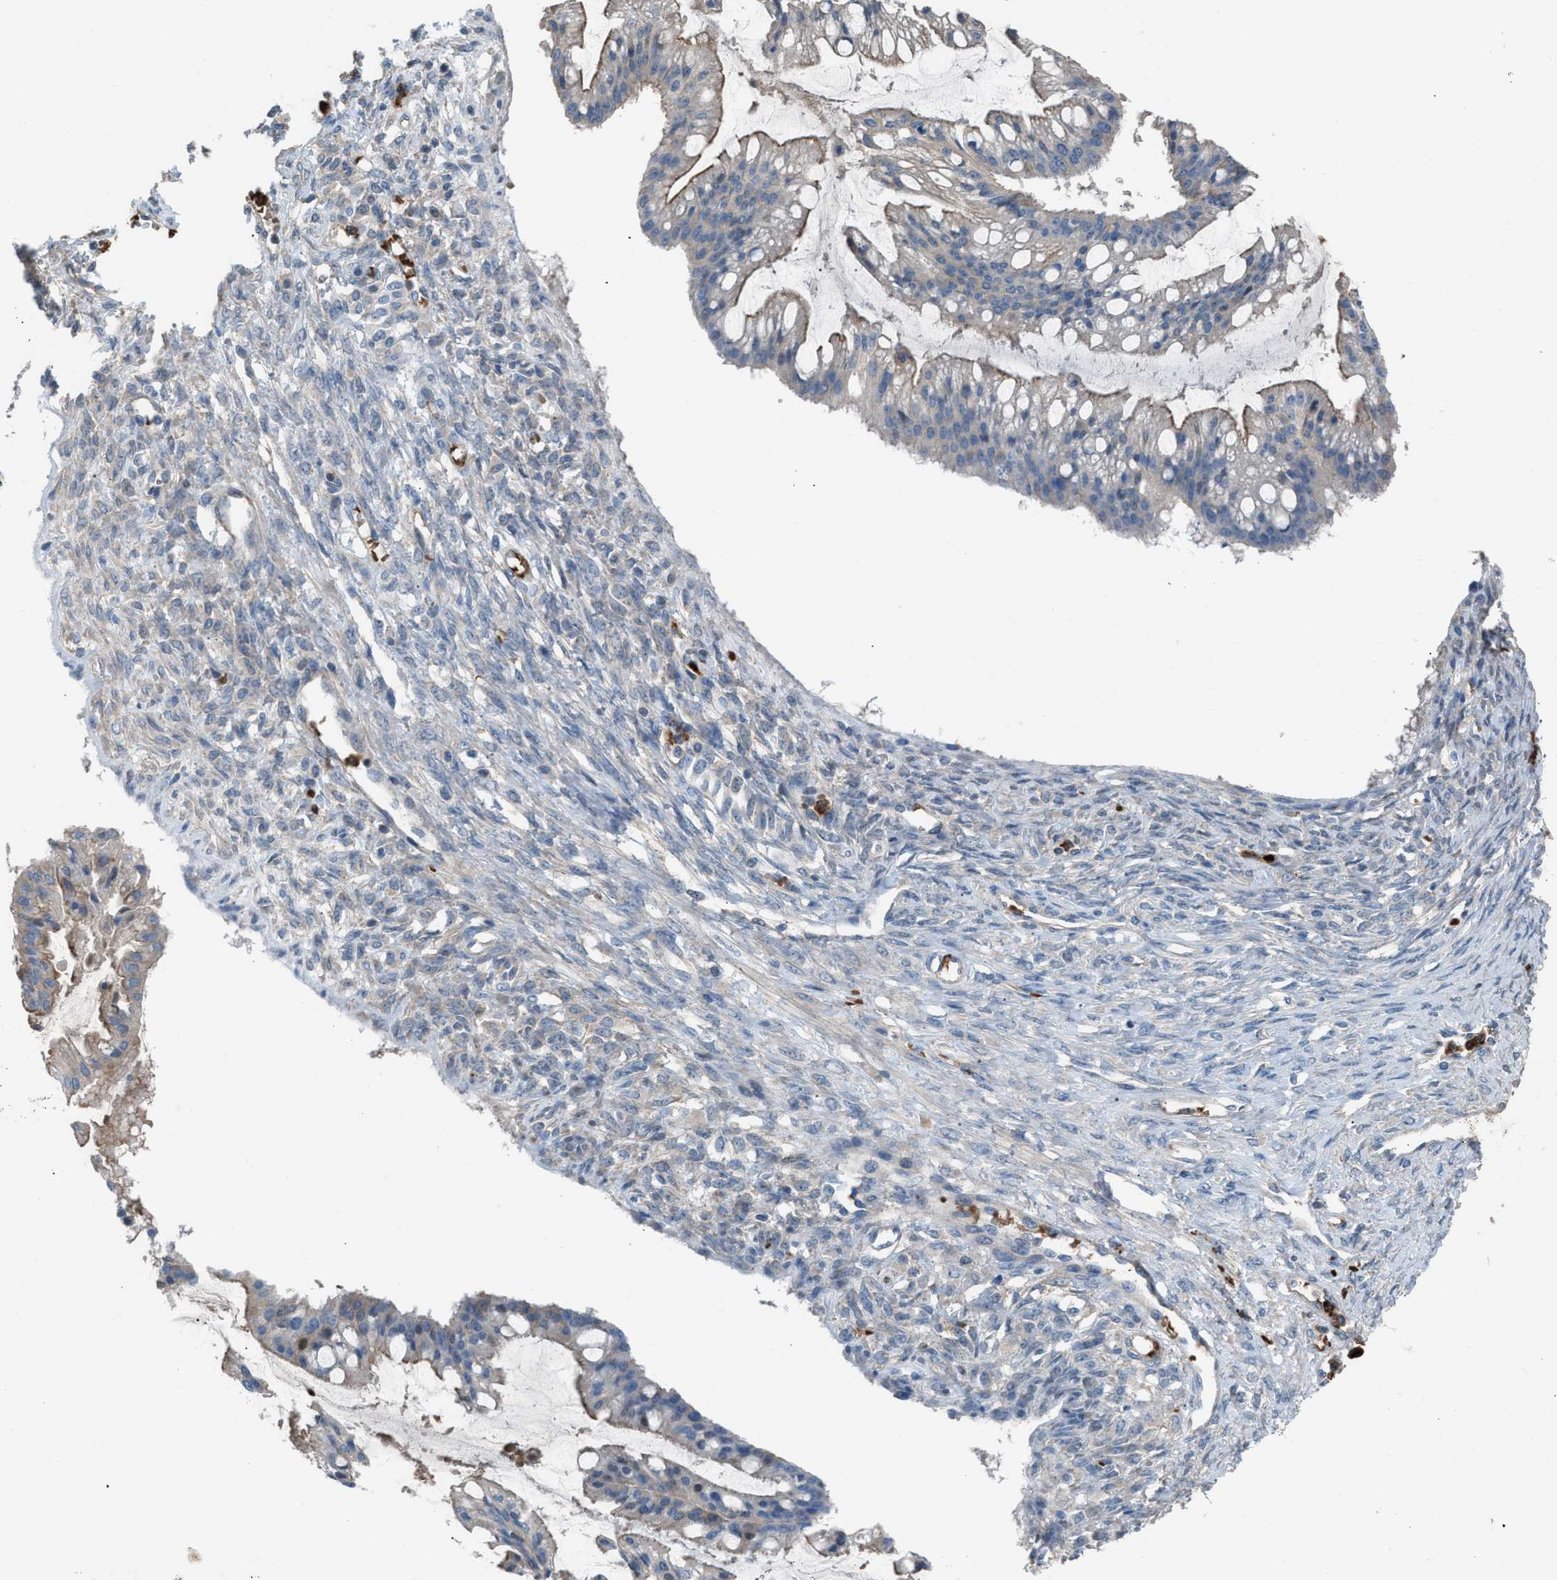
{"staining": {"intensity": "moderate", "quantity": "<25%", "location": "cytoplasmic/membranous"}, "tissue": "ovarian cancer", "cell_type": "Tumor cells", "image_type": "cancer", "snomed": [{"axis": "morphology", "description": "Cystadenocarcinoma, mucinous, NOS"}, {"axis": "topography", "description": "Ovary"}], "caption": "A high-resolution histopathology image shows IHC staining of ovarian cancer (mucinous cystadenocarcinoma), which shows moderate cytoplasmic/membranous staining in approximately <25% of tumor cells.", "gene": "CFAP77", "patient": {"sex": "female", "age": 73}}